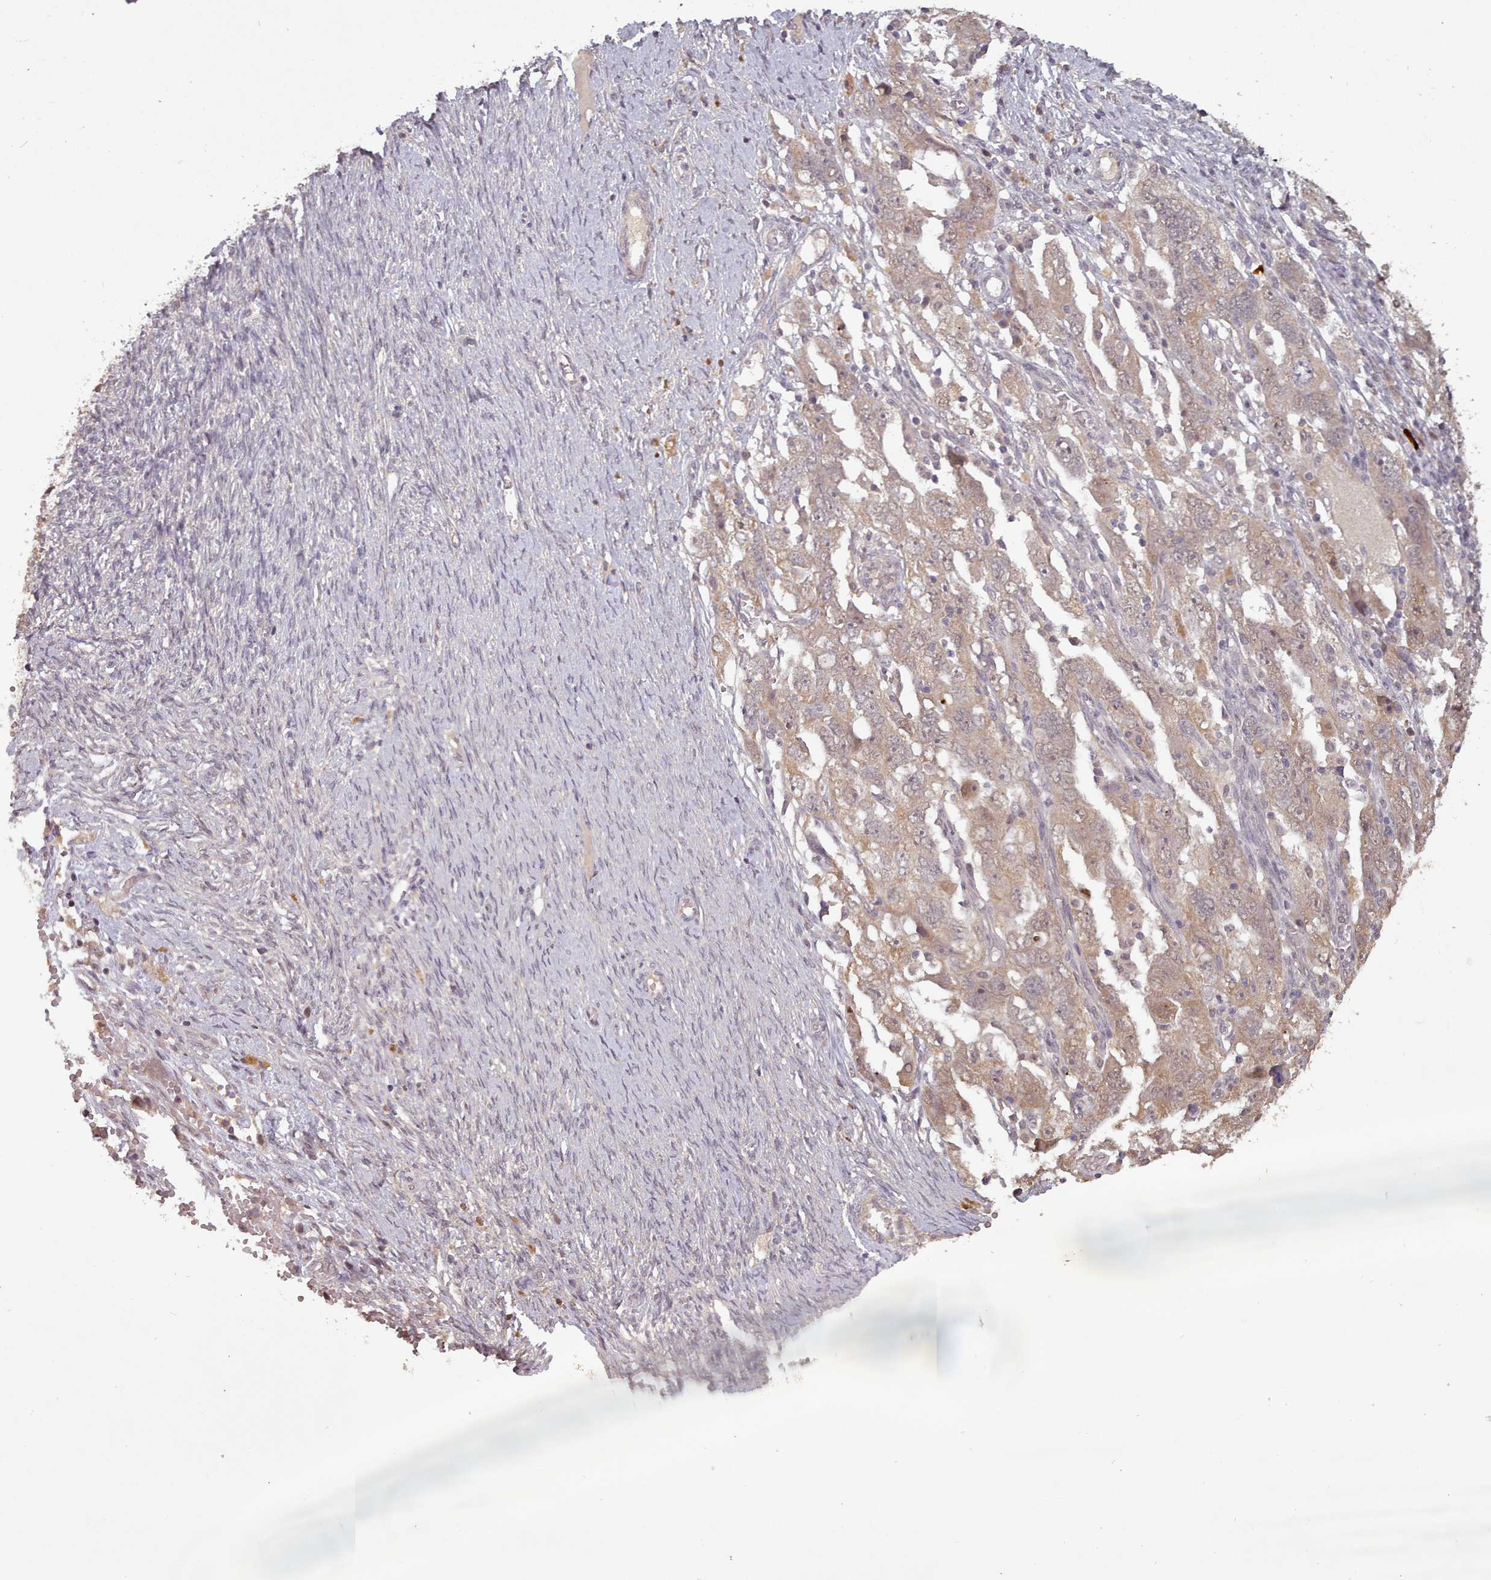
{"staining": {"intensity": "weak", "quantity": ">75%", "location": "cytoplasmic/membranous"}, "tissue": "ovarian cancer", "cell_type": "Tumor cells", "image_type": "cancer", "snomed": [{"axis": "morphology", "description": "Carcinoma, NOS"}, {"axis": "morphology", "description": "Cystadenocarcinoma, serous, NOS"}, {"axis": "topography", "description": "Ovary"}], "caption": "A photomicrograph of human serous cystadenocarcinoma (ovarian) stained for a protein shows weak cytoplasmic/membranous brown staining in tumor cells.", "gene": "CDC6", "patient": {"sex": "female", "age": 69}}